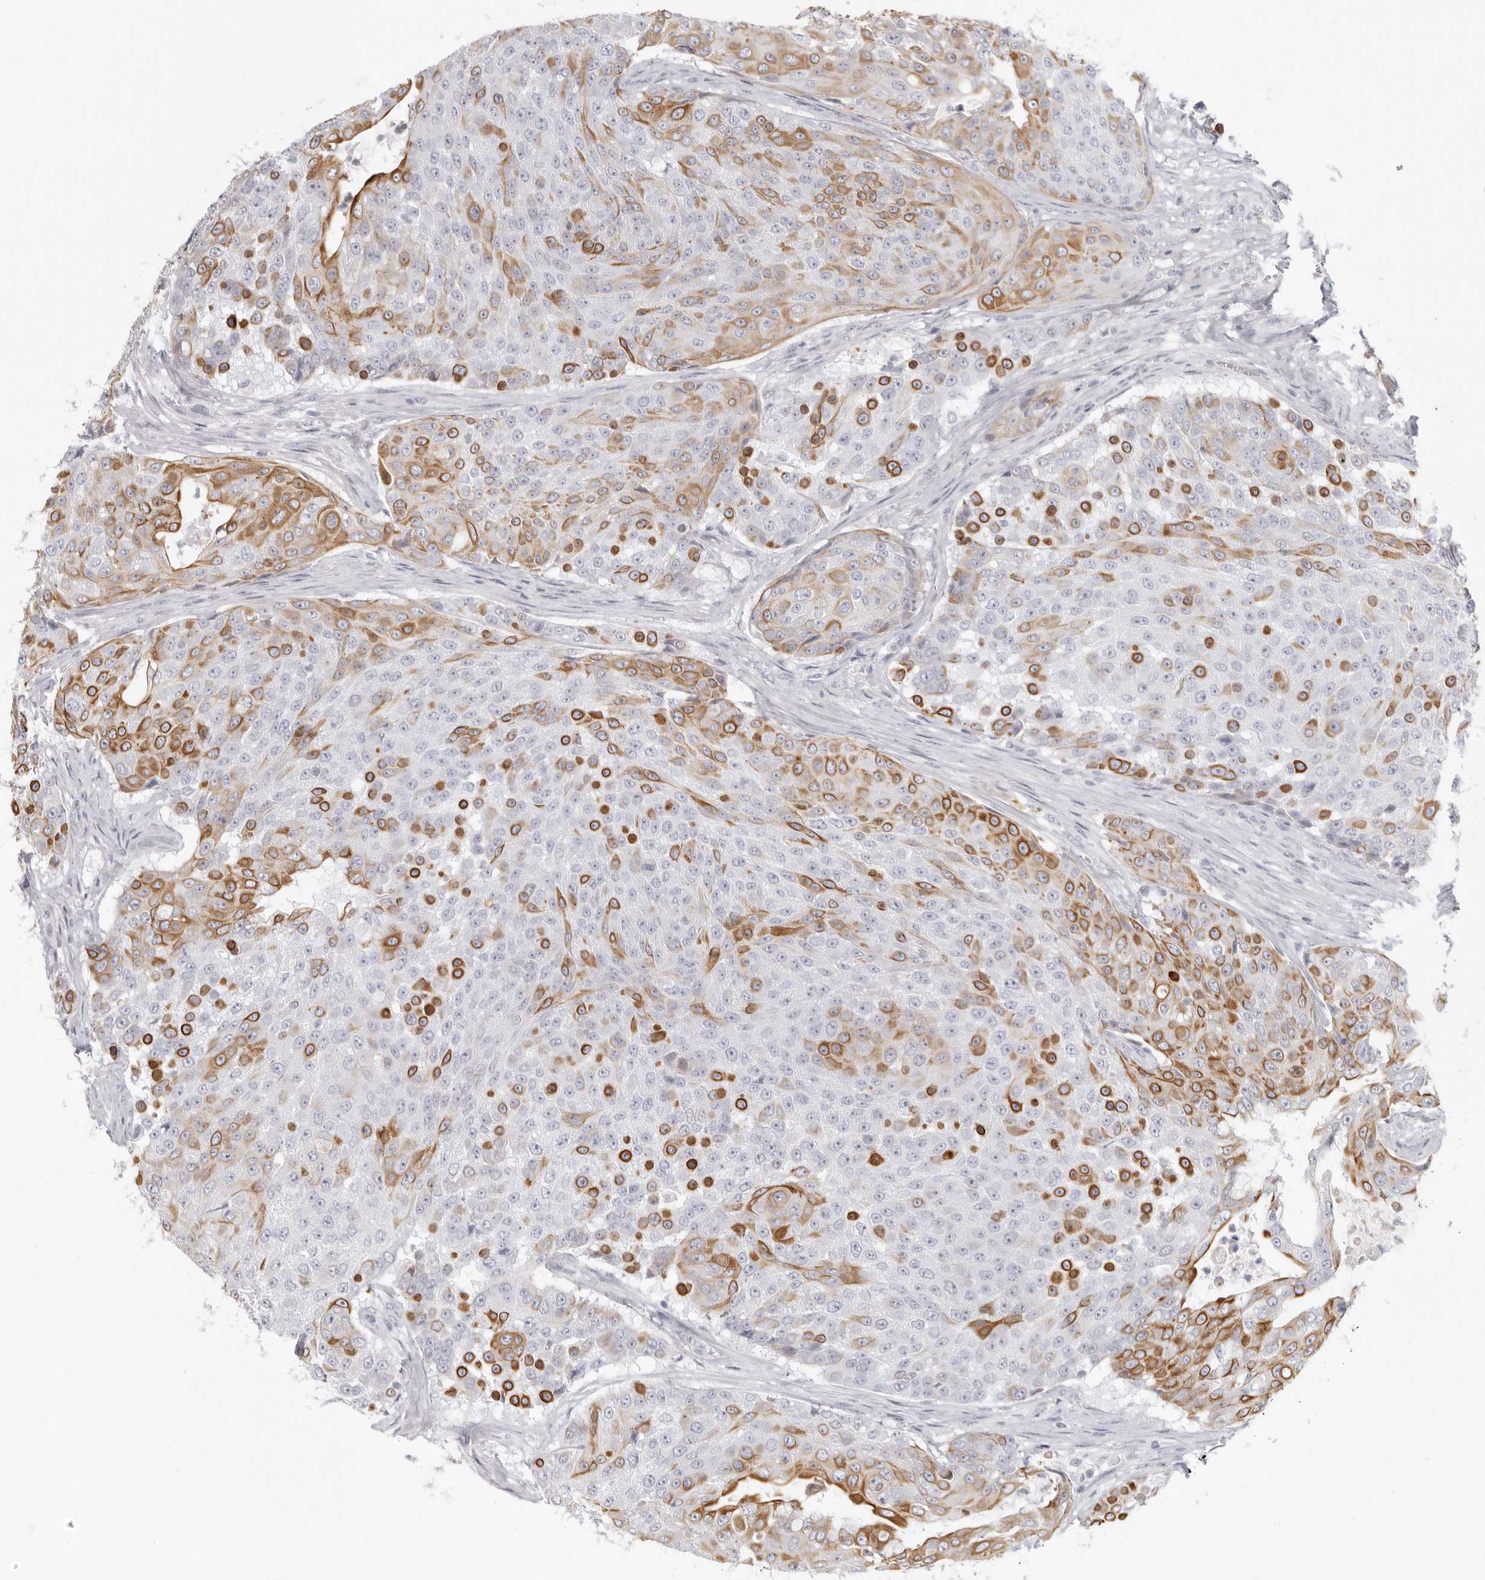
{"staining": {"intensity": "moderate", "quantity": "25%-75%", "location": "cytoplasmic/membranous"}, "tissue": "urothelial cancer", "cell_type": "Tumor cells", "image_type": "cancer", "snomed": [{"axis": "morphology", "description": "Urothelial carcinoma, High grade"}, {"axis": "topography", "description": "Urinary bladder"}], "caption": "The immunohistochemical stain highlights moderate cytoplasmic/membranous positivity in tumor cells of urothelial cancer tissue. (DAB (3,3'-diaminobenzidine) IHC, brown staining for protein, blue staining for nuclei).", "gene": "RXFP1", "patient": {"sex": "female", "age": 63}}